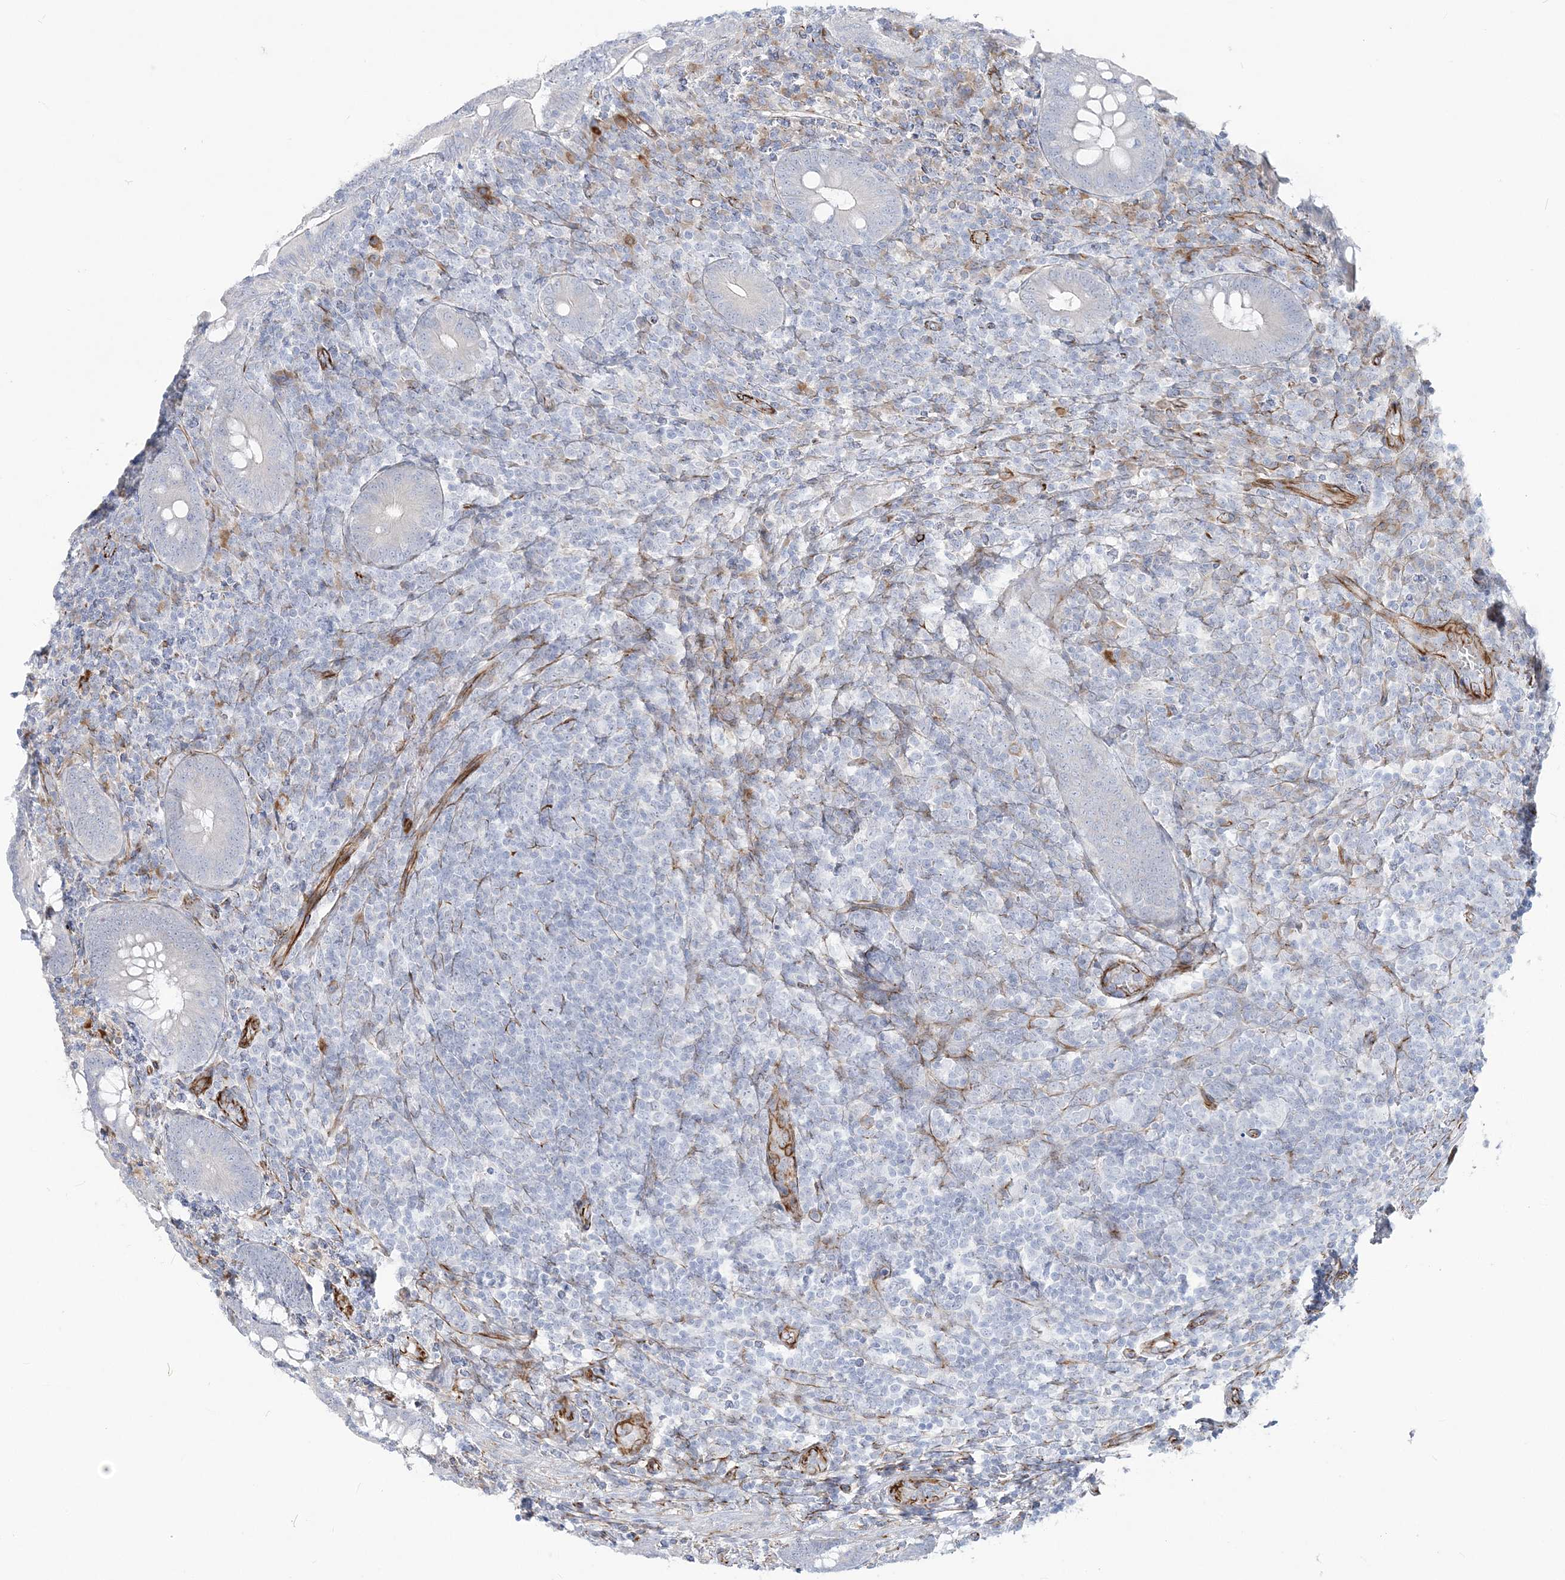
{"staining": {"intensity": "negative", "quantity": "none", "location": "none"}, "tissue": "appendix", "cell_type": "Glandular cells", "image_type": "normal", "snomed": [{"axis": "morphology", "description": "Normal tissue, NOS"}, {"axis": "topography", "description": "Appendix"}], "caption": "This is a histopathology image of IHC staining of unremarkable appendix, which shows no expression in glandular cells.", "gene": "PPIL6", "patient": {"sex": "male", "age": 14}}